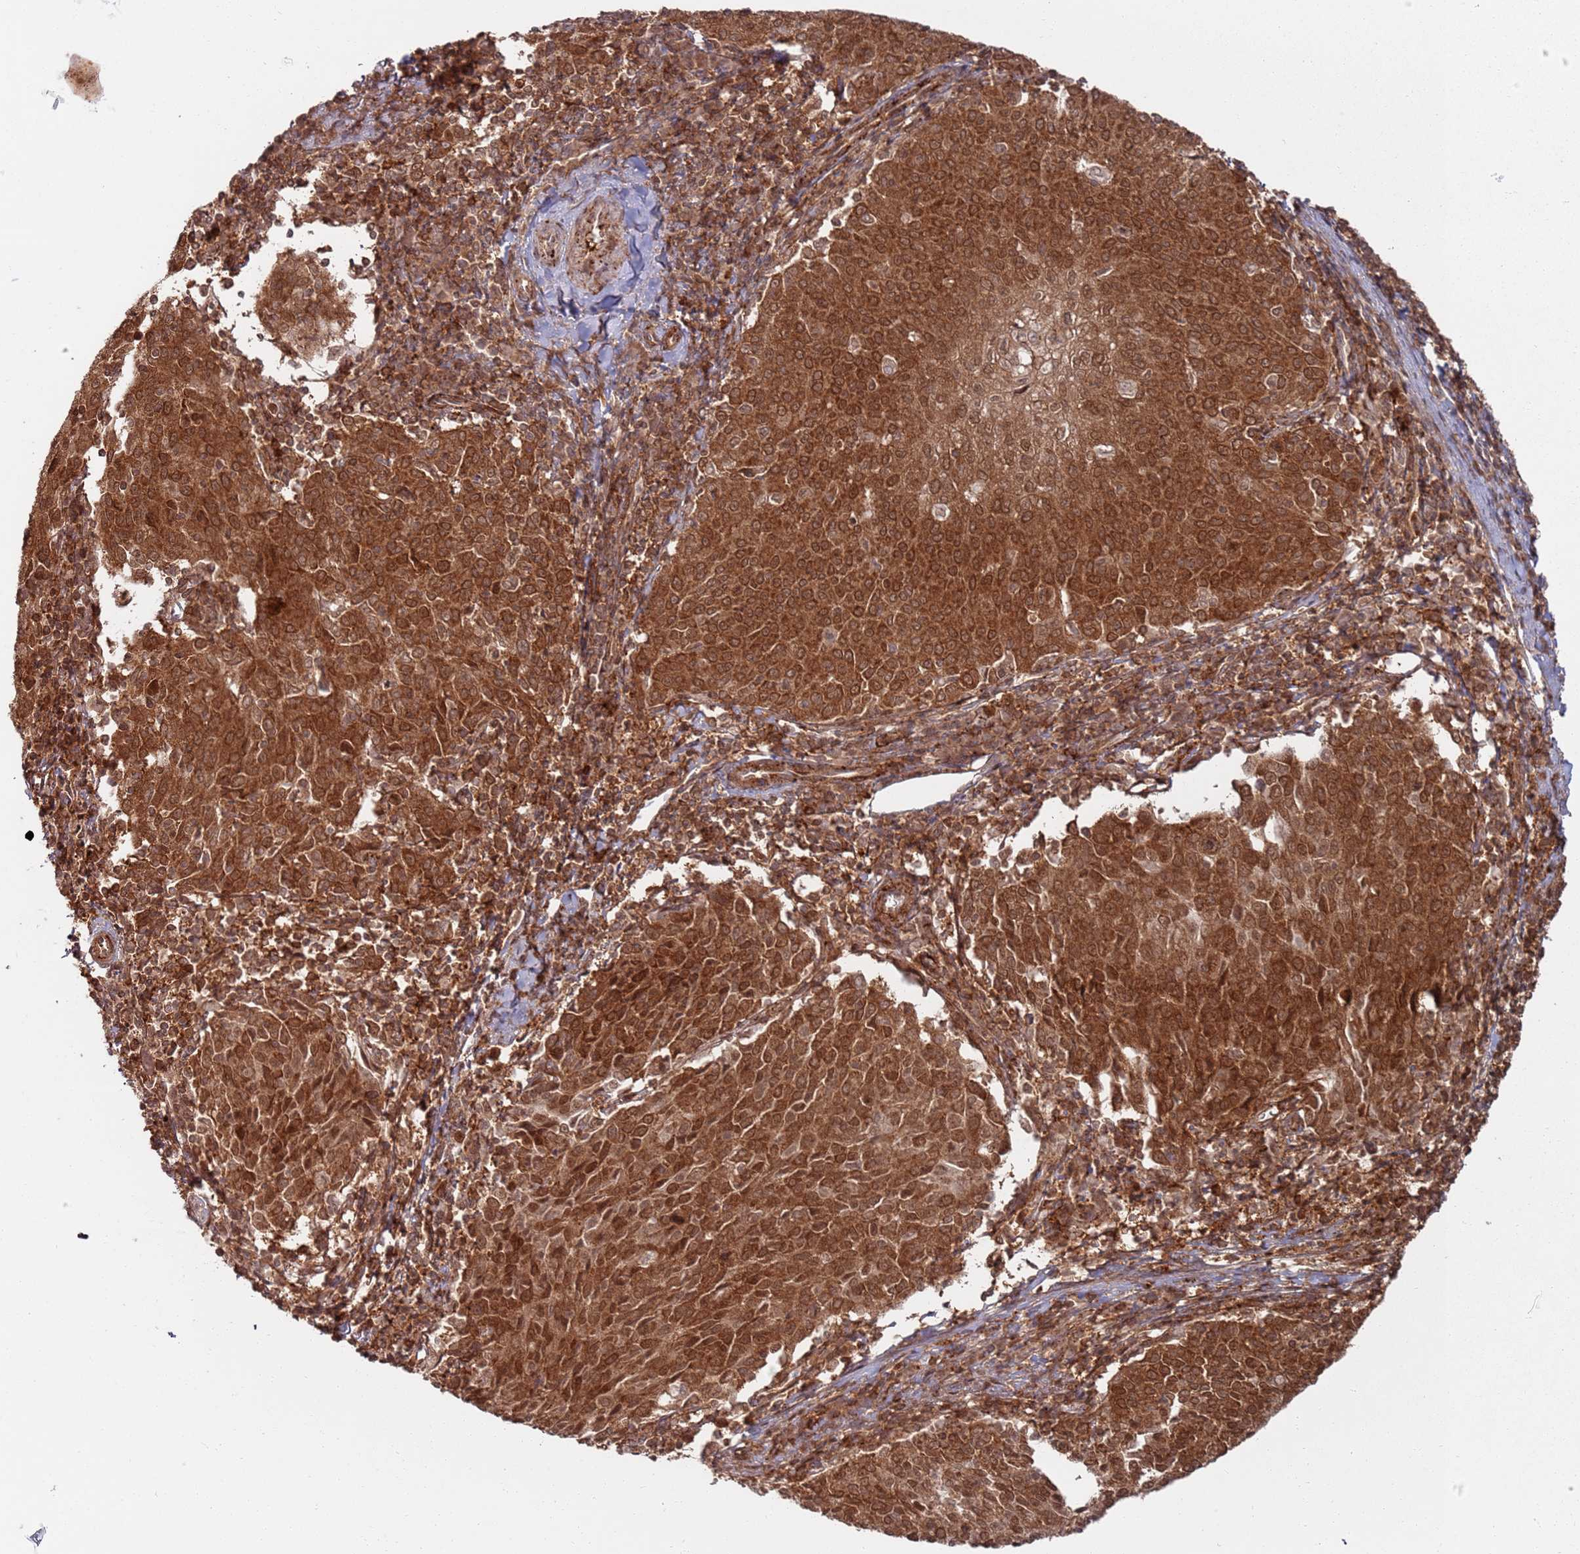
{"staining": {"intensity": "strong", "quantity": ">75%", "location": "cytoplasmic/membranous"}, "tissue": "cervical cancer", "cell_type": "Tumor cells", "image_type": "cancer", "snomed": [{"axis": "morphology", "description": "Squamous cell carcinoma, NOS"}, {"axis": "topography", "description": "Cervix"}], "caption": "Immunohistochemistry (IHC) (DAB) staining of cervical cancer shows strong cytoplasmic/membranous protein expression in approximately >75% of tumor cells.", "gene": "PIH1D1", "patient": {"sex": "female", "age": 46}}